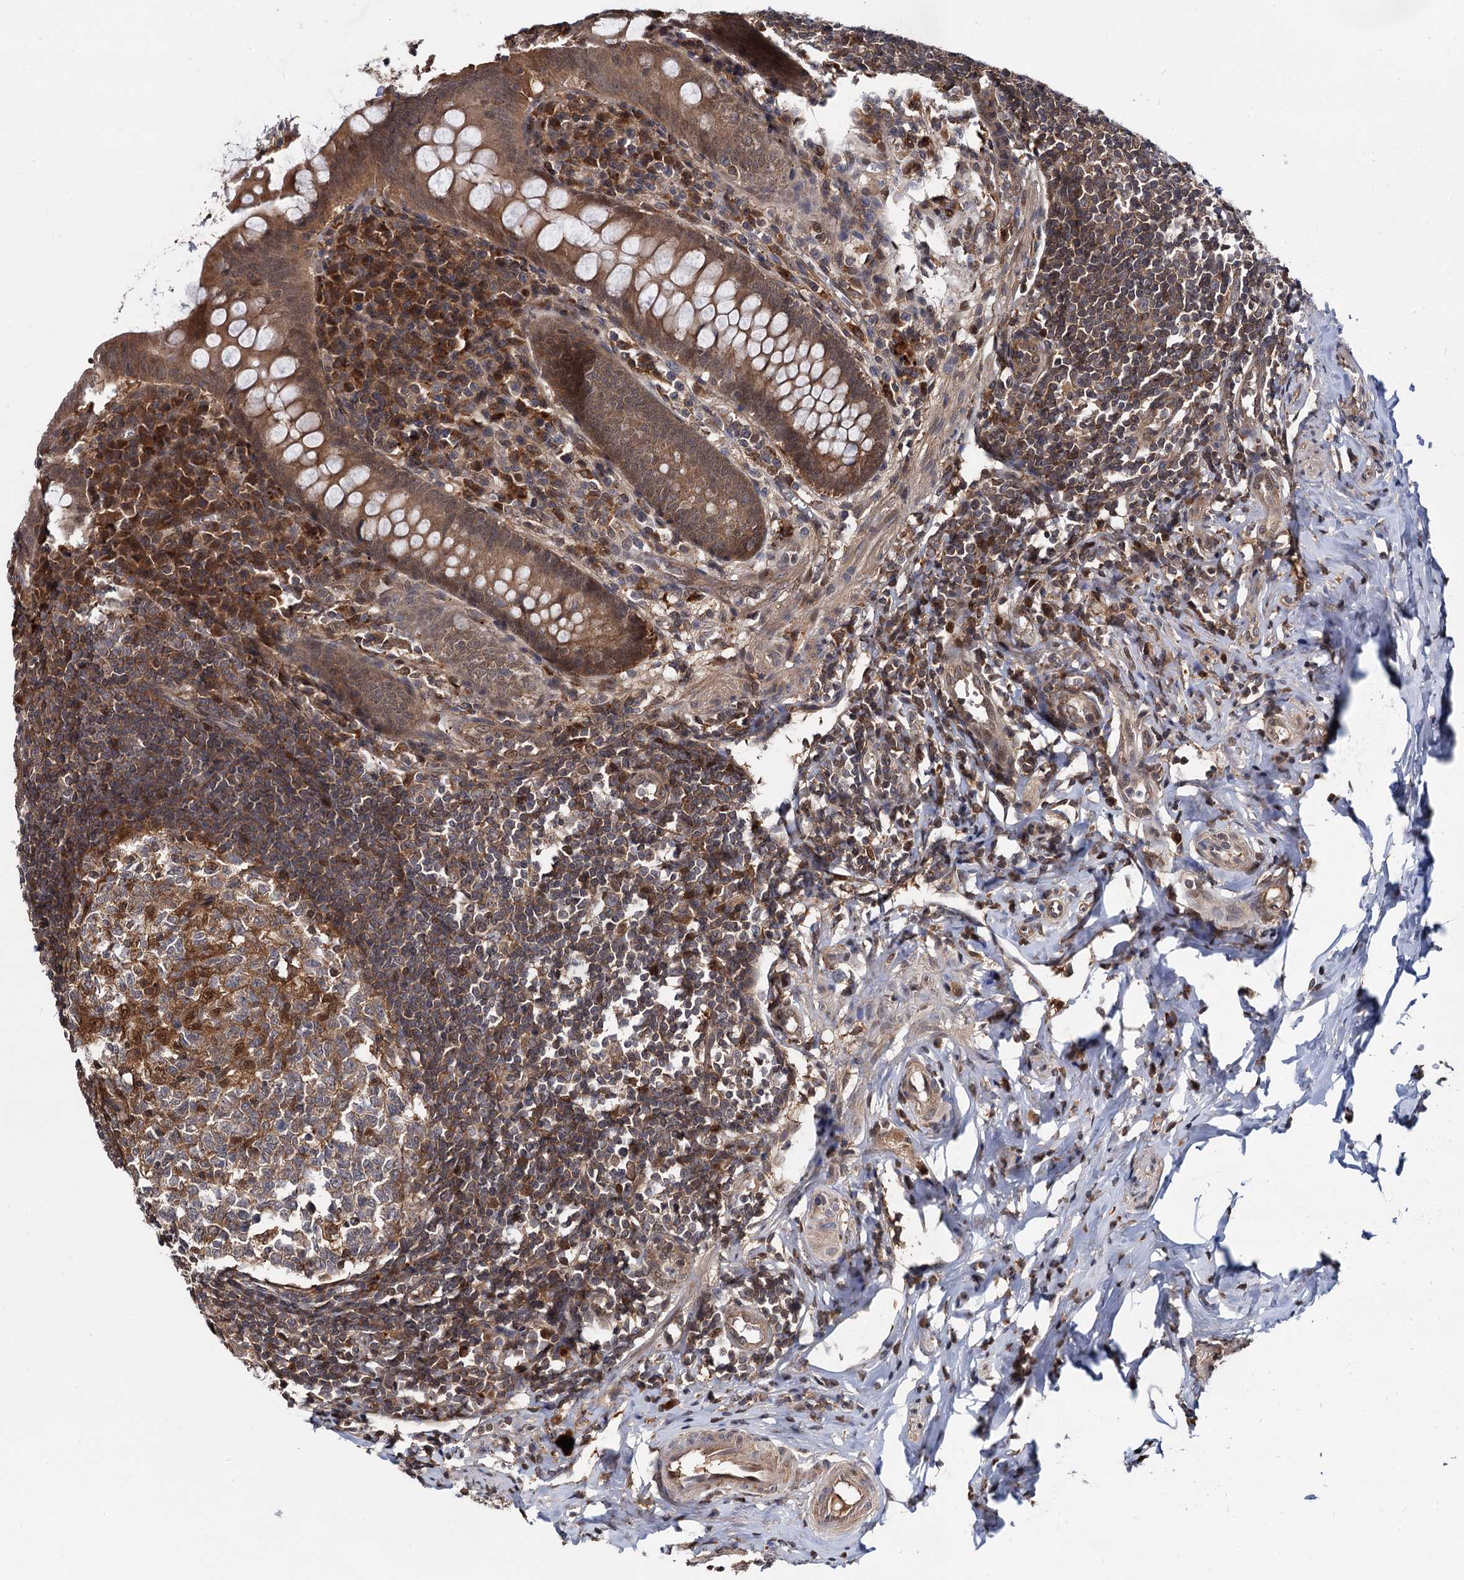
{"staining": {"intensity": "moderate", "quantity": ">75%", "location": "cytoplasmic/membranous"}, "tissue": "appendix", "cell_type": "Glandular cells", "image_type": "normal", "snomed": [{"axis": "morphology", "description": "Normal tissue, NOS"}, {"axis": "topography", "description": "Appendix"}], "caption": "Moderate cytoplasmic/membranous staining is appreciated in about >75% of glandular cells in benign appendix.", "gene": "SELENOP", "patient": {"sex": "female", "age": 33}}